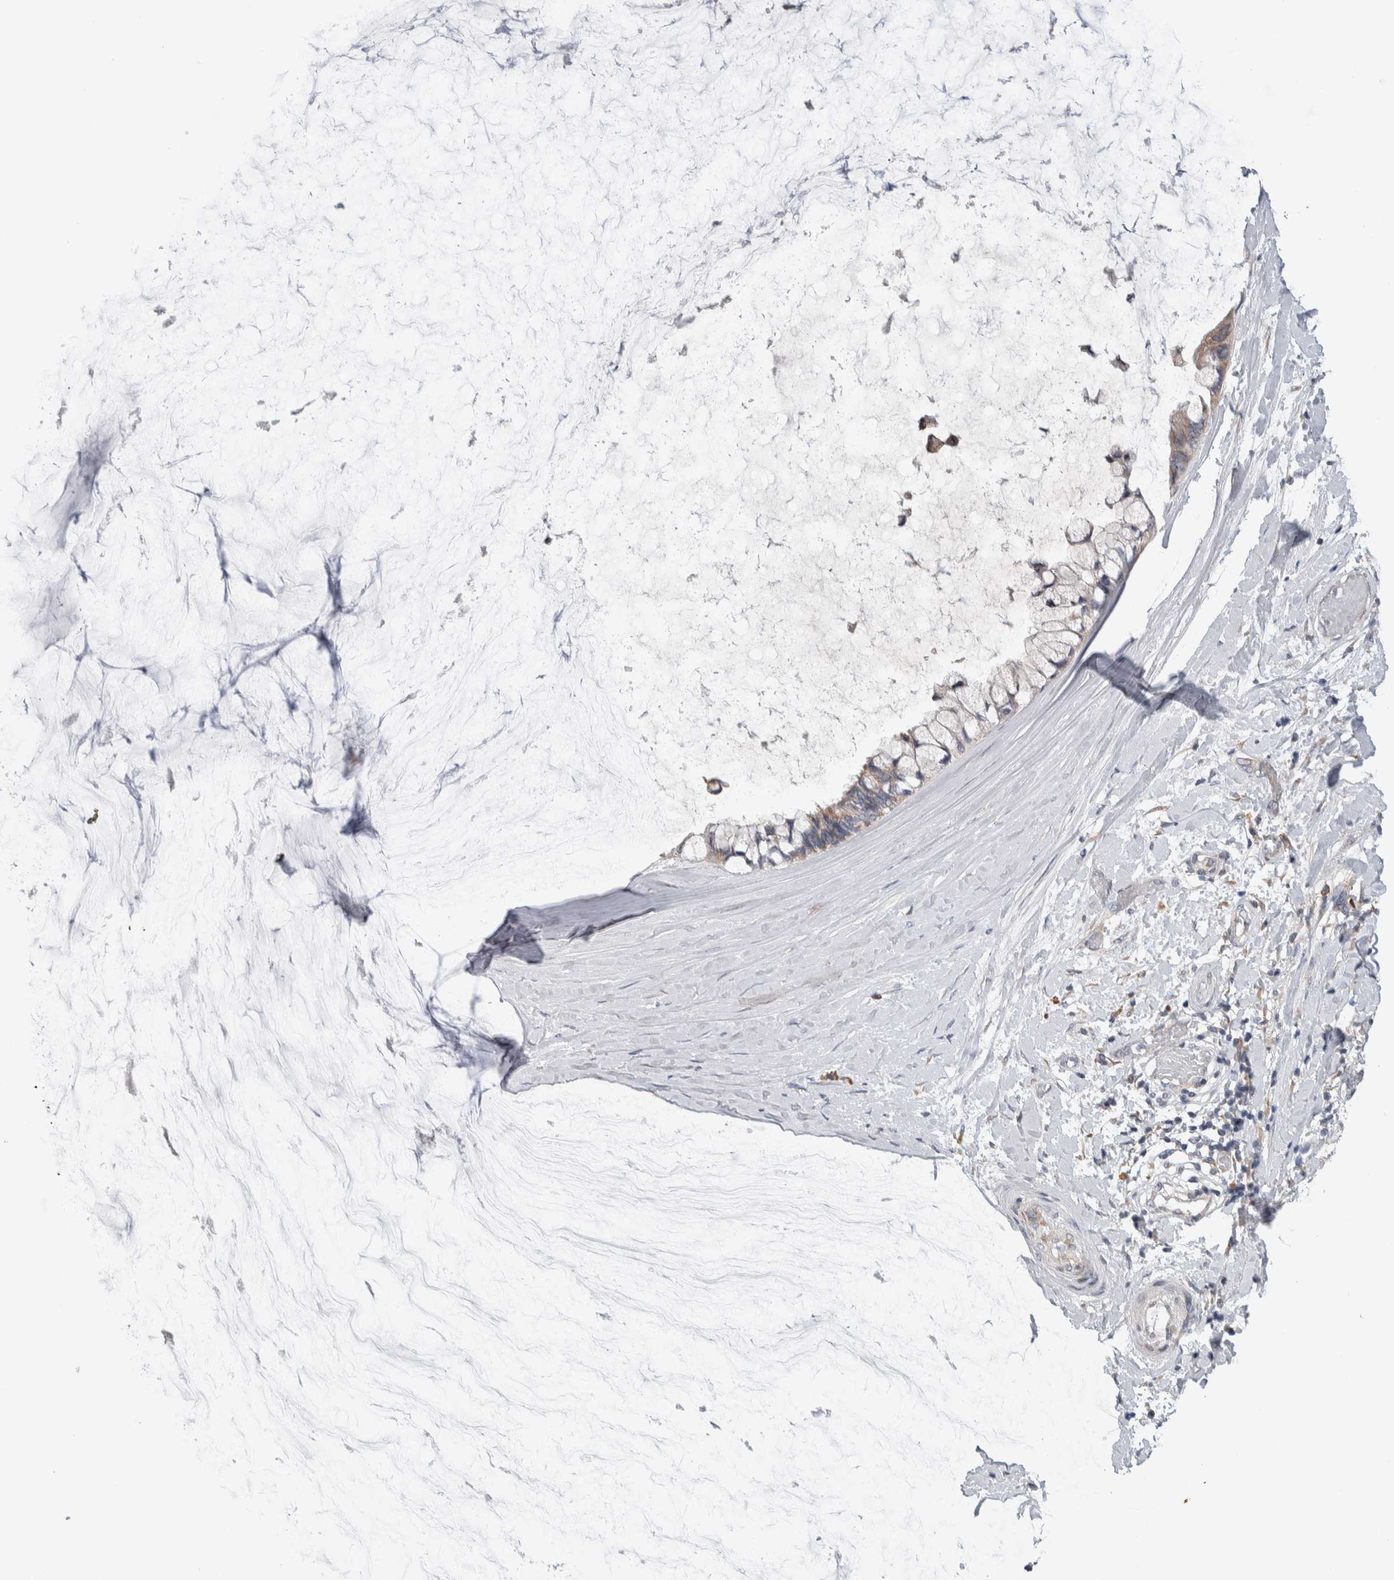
{"staining": {"intensity": "weak", "quantity": "25%-75%", "location": "cytoplasmic/membranous"}, "tissue": "ovarian cancer", "cell_type": "Tumor cells", "image_type": "cancer", "snomed": [{"axis": "morphology", "description": "Cystadenocarcinoma, mucinous, NOS"}, {"axis": "topography", "description": "Ovary"}], "caption": "Brown immunohistochemical staining in human ovarian mucinous cystadenocarcinoma shows weak cytoplasmic/membranous positivity in approximately 25%-75% of tumor cells.", "gene": "IBTK", "patient": {"sex": "female", "age": 39}}